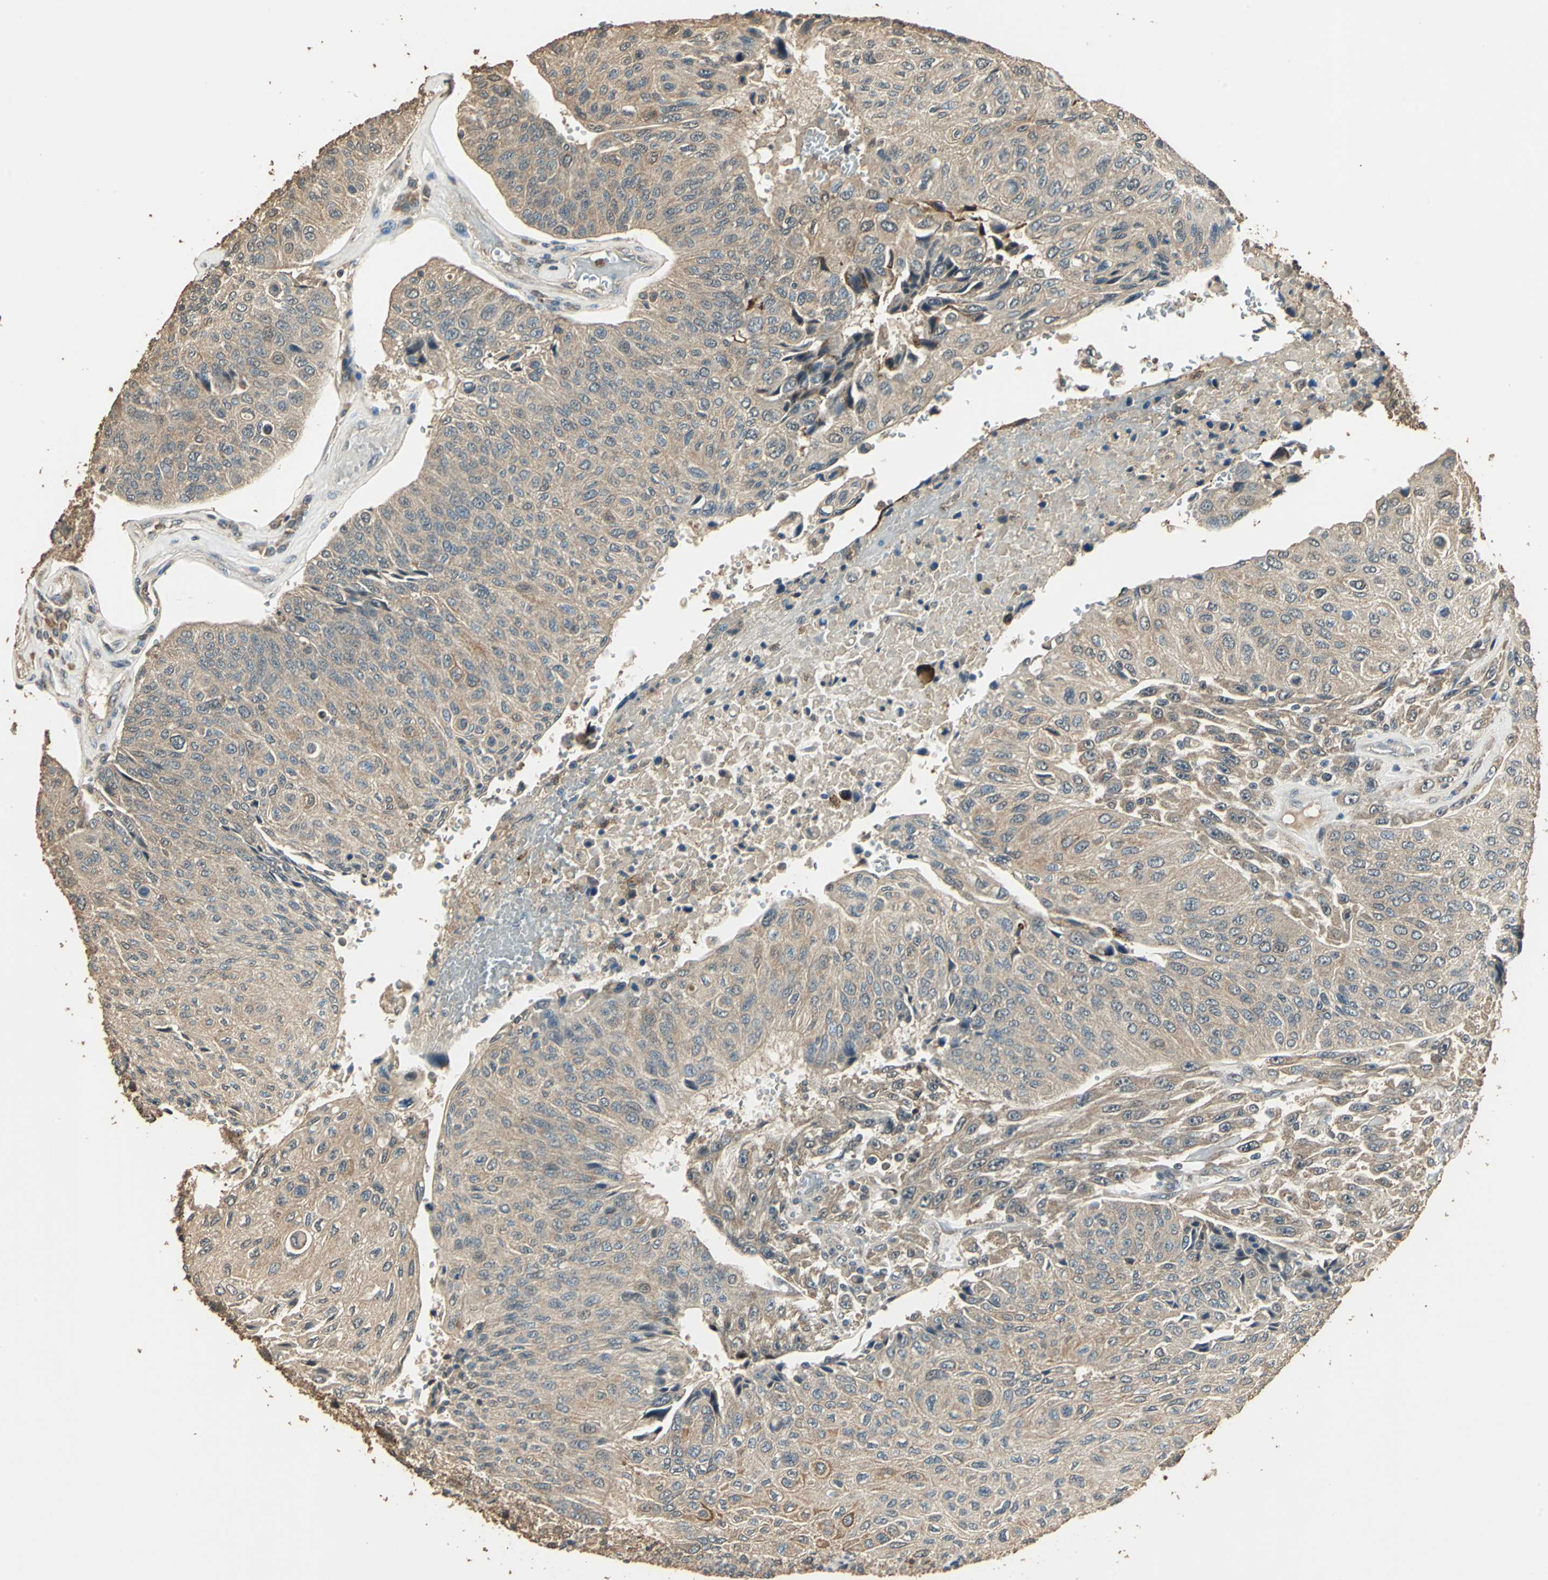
{"staining": {"intensity": "weak", "quantity": ">75%", "location": "cytoplasmic/membranous"}, "tissue": "urothelial cancer", "cell_type": "Tumor cells", "image_type": "cancer", "snomed": [{"axis": "morphology", "description": "Urothelial carcinoma, High grade"}, {"axis": "topography", "description": "Urinary bladder"}], "caption": "The histopathology image displays staining of urothelial cancer, revealing weak cytoplasmic/membranous protein positivity (brown color) within tumor cells.", "gene": "TMPRSS4", "patient": {"sex": "male", "age": 66}}